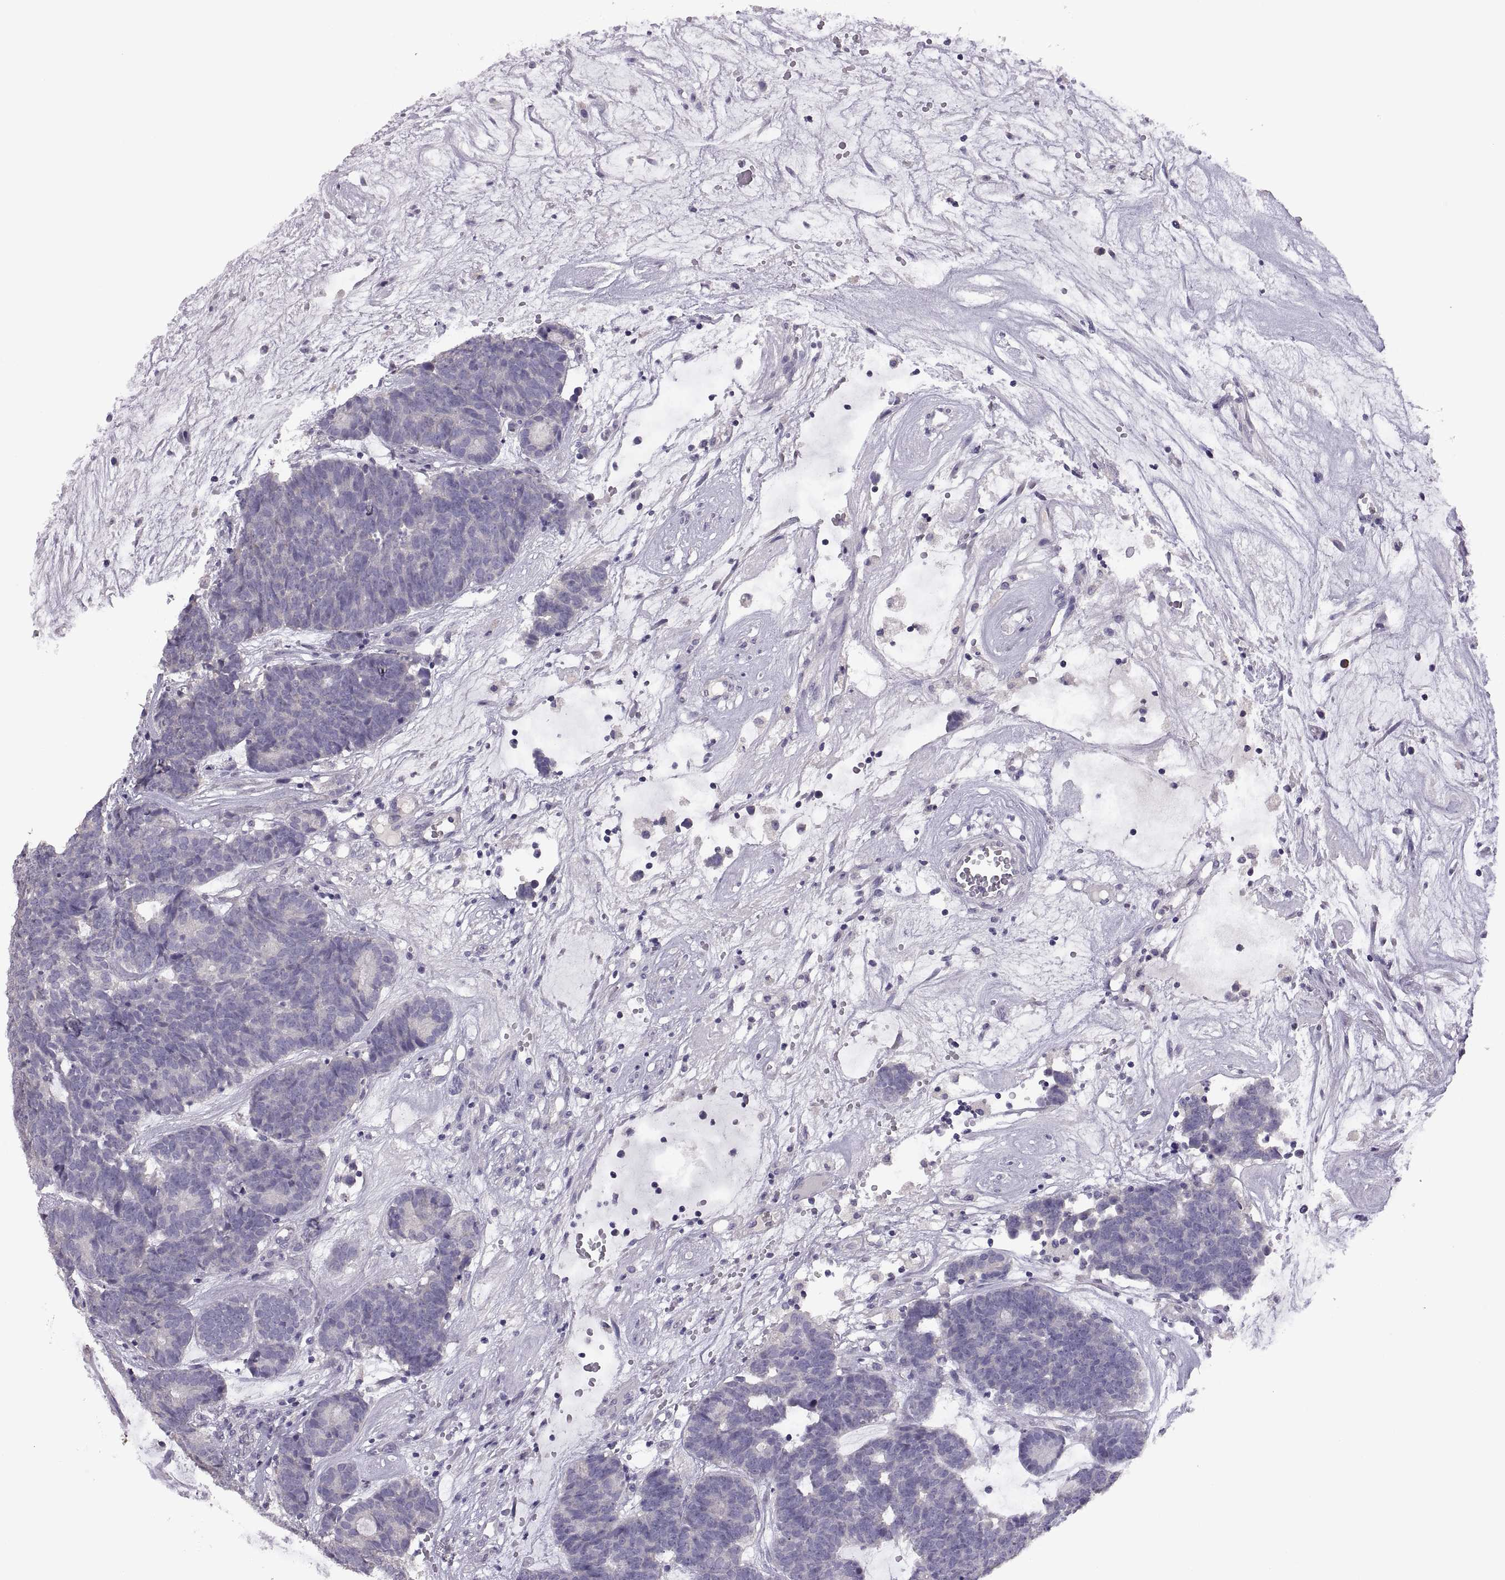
{"staining": {"intensity": "negative", "quantity": "none", "location": "none"}, "tissue": "head and neck cancer", "cell_type": "Tumor cells", "image_type": "cancer", "snomed": [{"axis": "morphology", "description": "Adenocarcinoma, NOS"}, {"axis": "topography", "description": "Head-Neck"}], "caption": "Adenocarcinoma (head and neck) was stained to show a protein in brown. There is no significant positivity in tumor cells.", "gene": "TBX19", "patient": {"sex": "female", "age": 81}}